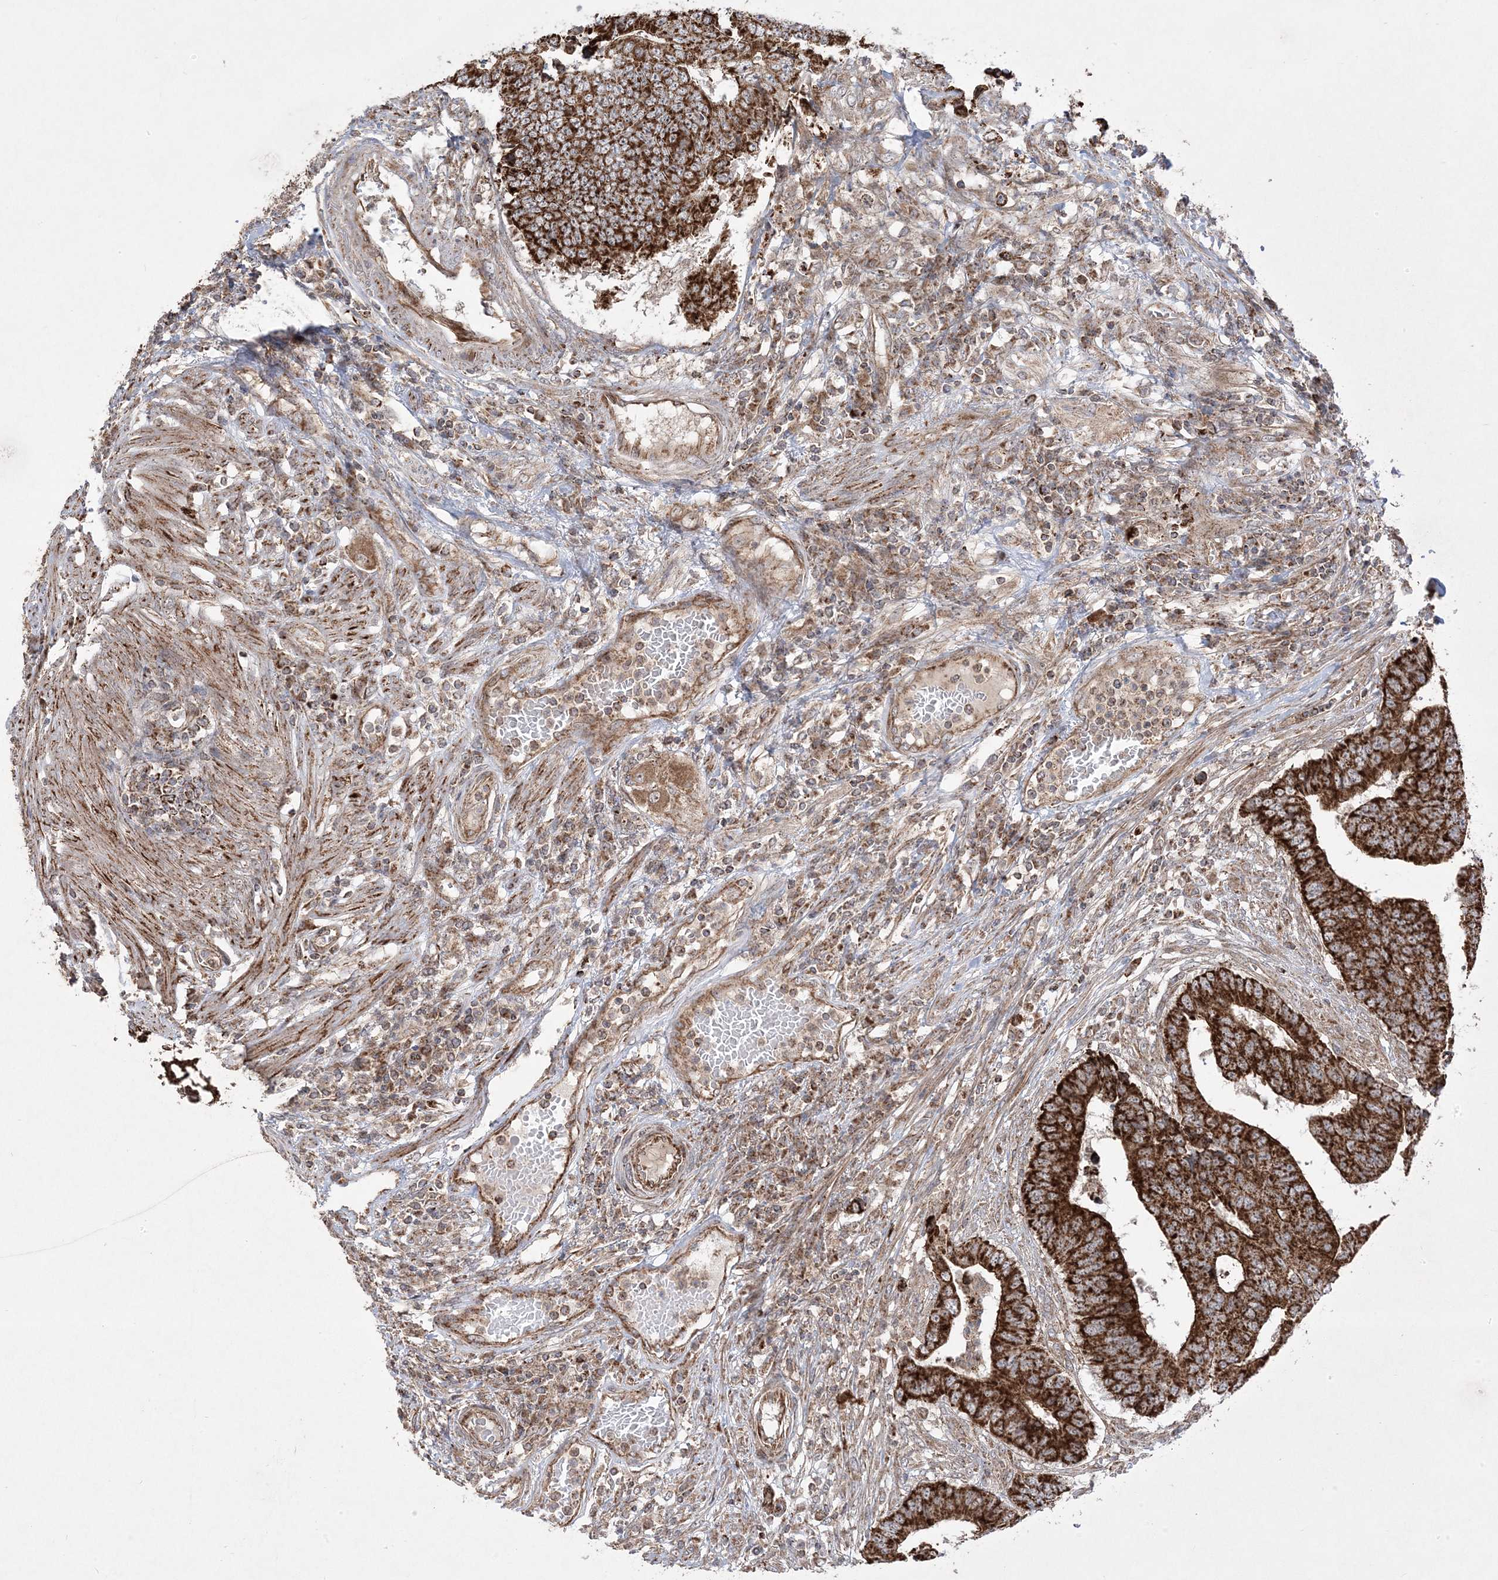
{"staining": {"intensity": "strong", "quantity": ">75%", "location": "cytoplasmic/membranous"}, "tissue": "colorectal cancer", "cell_type": "Tumor cells", "image_type": "cancer", "snomed": [{"axis": "morphology", "description": "Adenocarcinoma, NOS"}, {"axis": "topography", "description": "Rectum"}], "caption": "Approximately >75% of tumor cells in colorectal cancer display strong cytoplasmic/membranous protein expression as visualized by brown immunohistochemical staining.", "gene": "CLUAP1", "patient": {"sex": "male", "age": 84}}